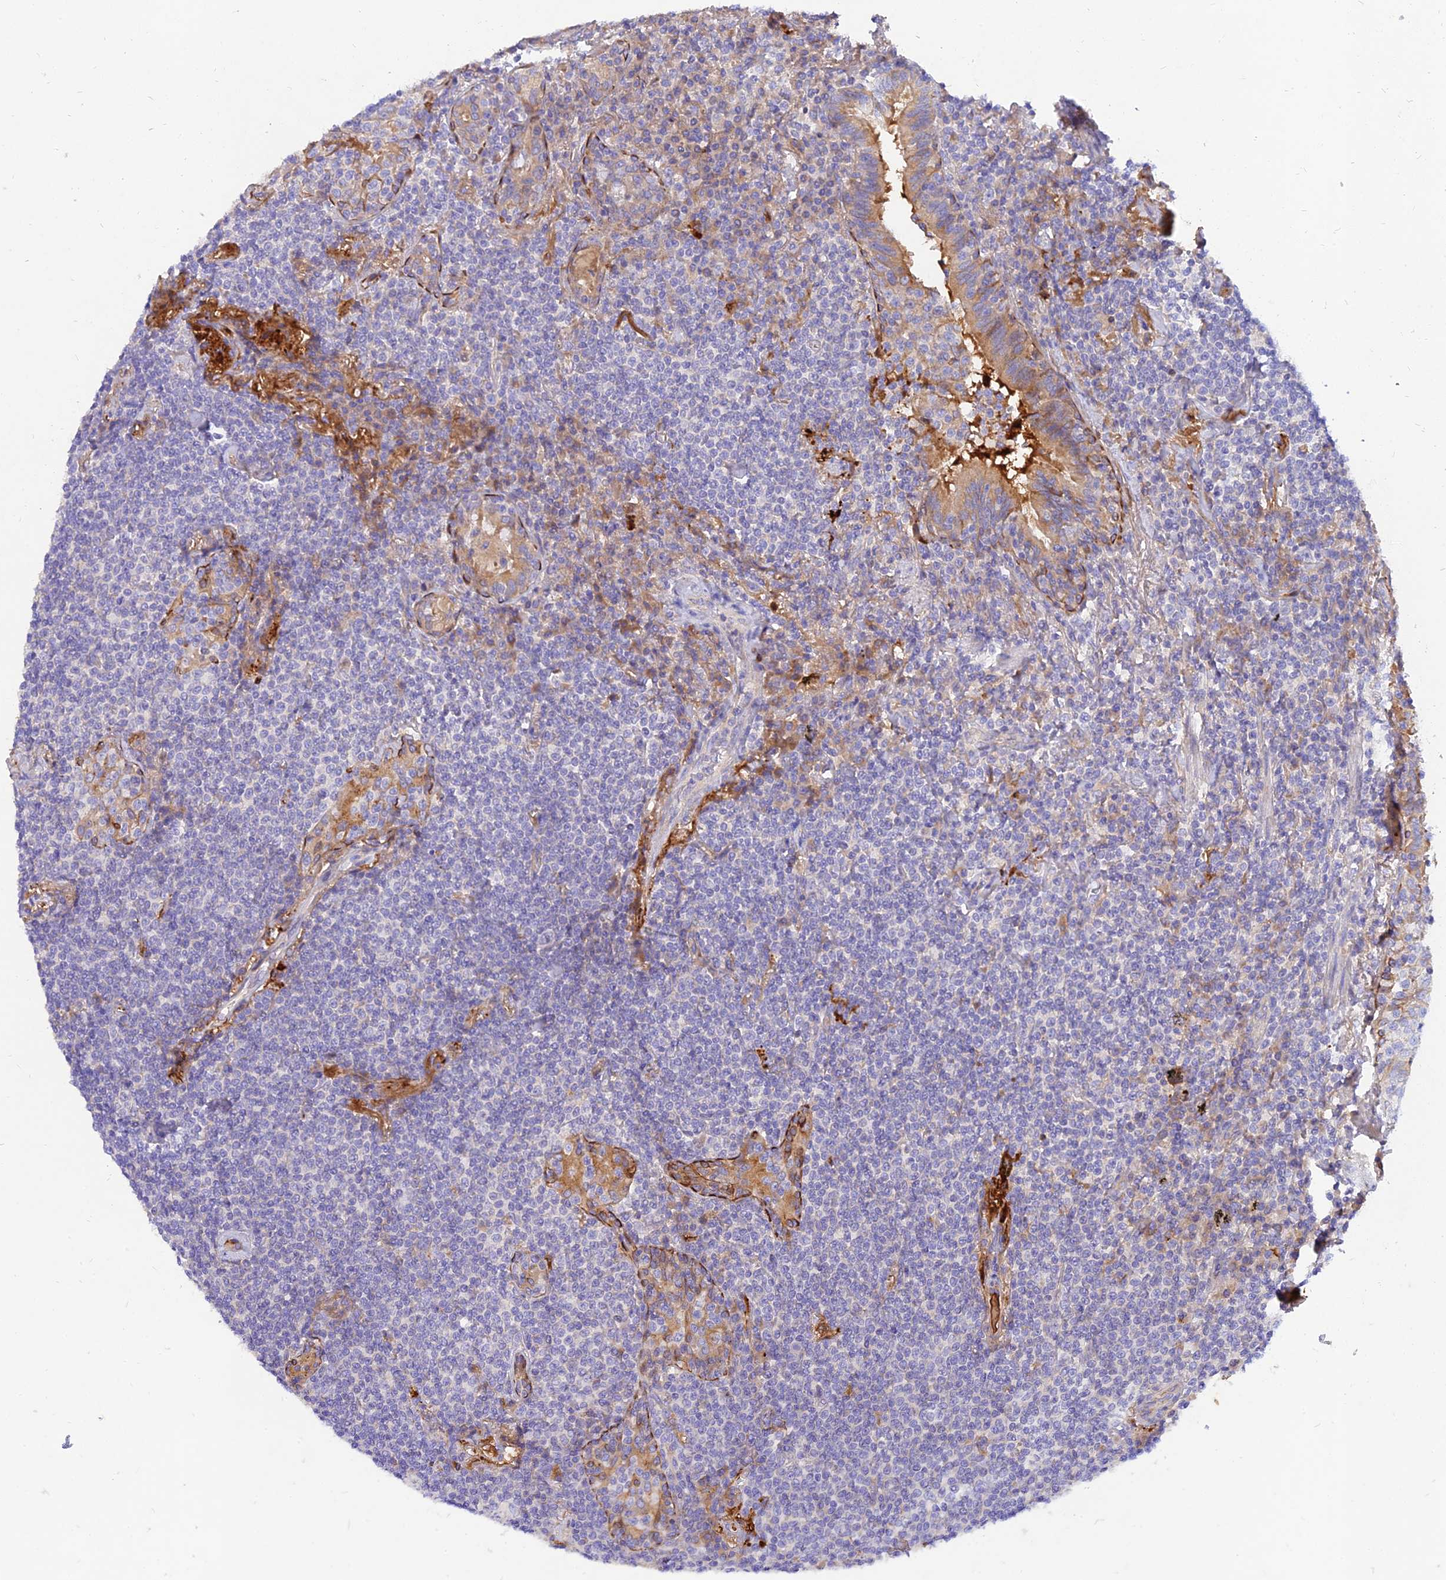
{"staining": {"intensity": "negative", "quantity": "none", "location": "none"}, "tissue": "lymphoma", "cell_type": "Tumor cells", "image_type": "cancer", "snomed": [{"axis": "morphology", "description": "Malignant lymphoma, non-Hodgkin's type, Low grade"}, {"axis": "topography", "description": "Lung"}], "caption": "IHC photomicrograph of human malignant lymphoma, non-Hodgkin's type (low-grade) stained for a protein (brown), which exhibits no expression in tumor cells.", "gene": "MROH1", "patient": {"sex": "female", "age": 71}}